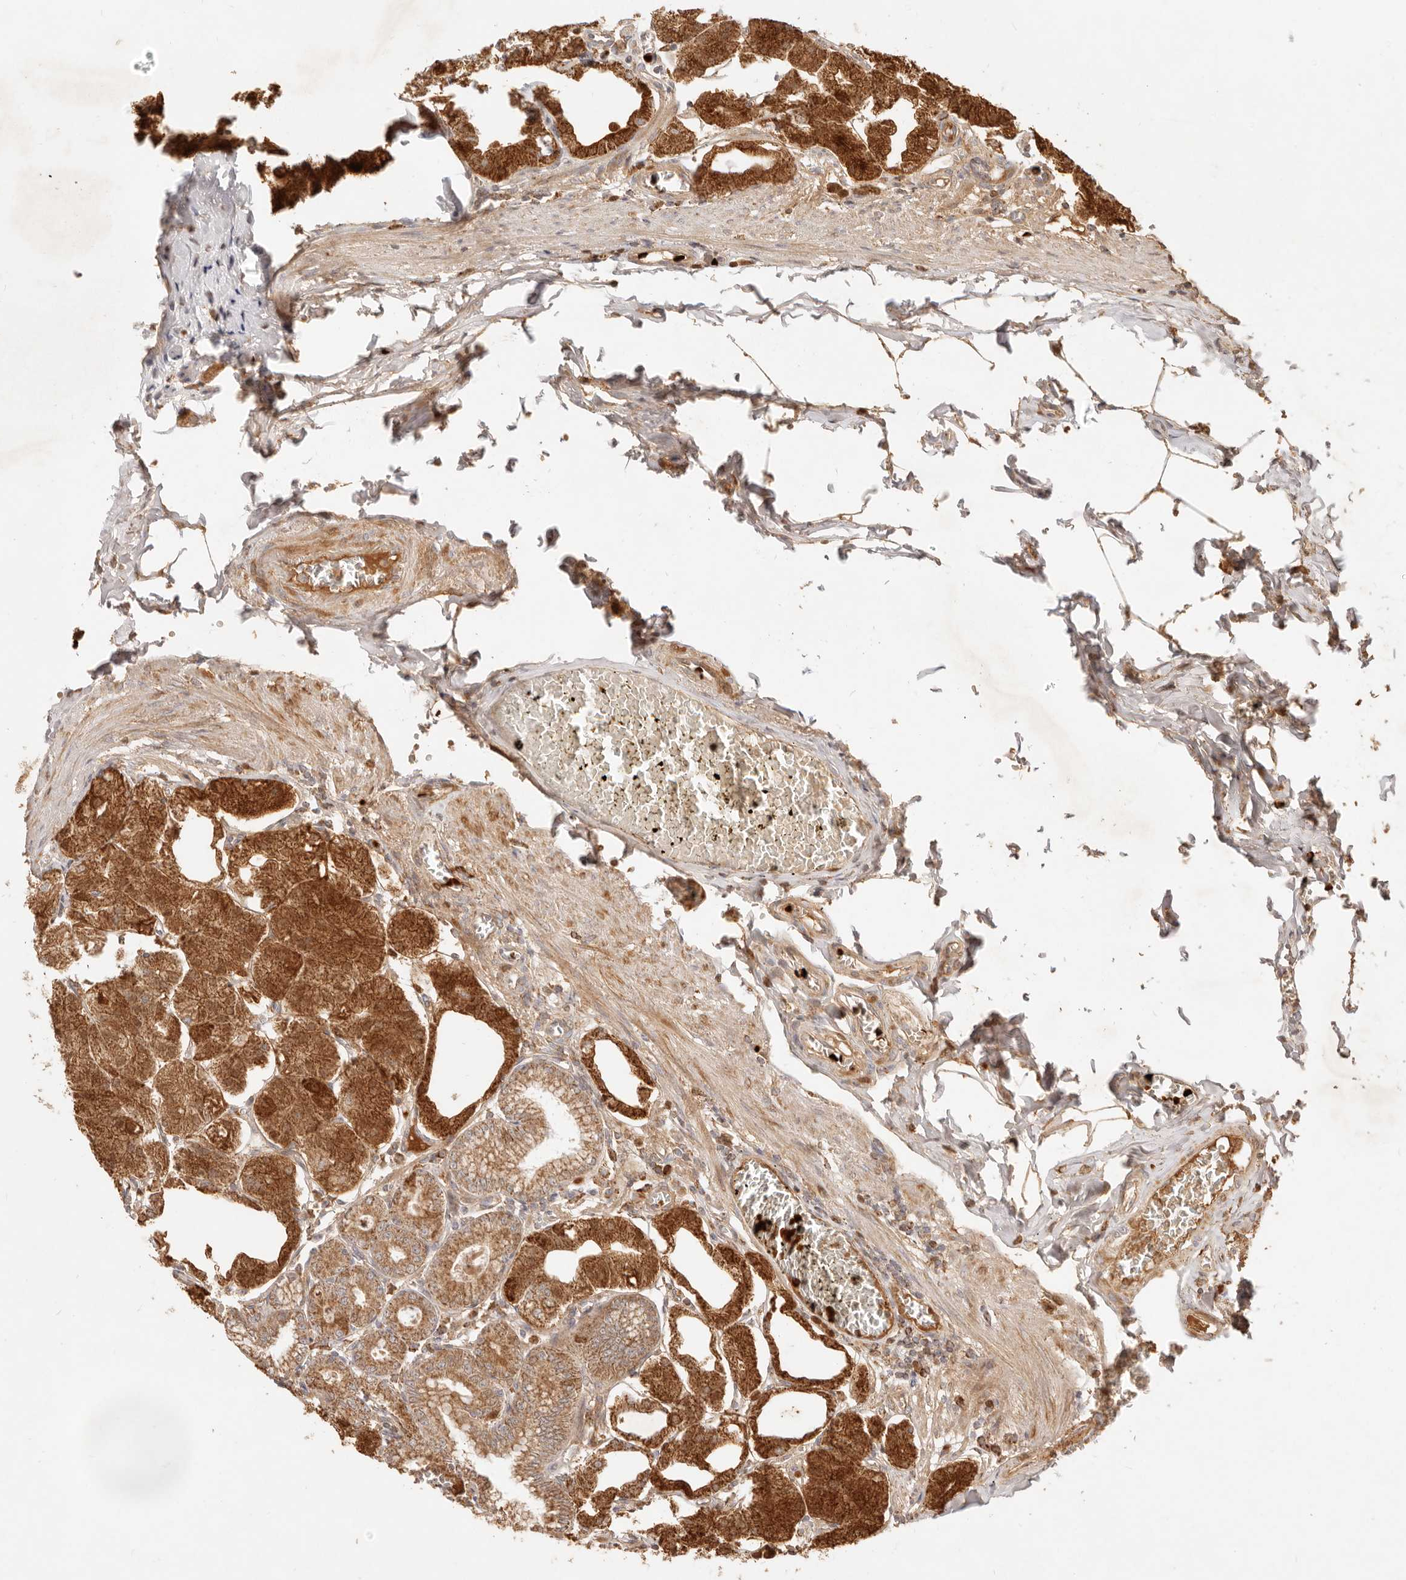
{"staining": {"intensity": "moderate", "quantity": ">75%", "location": "cytoplasmic/membranous"}, "tissue": "stomach", "cell_type": "Glandular cells", "image_type": "normal", "snomed": [{"axis": "morphology", "description": "Normal tissue, NOS"}, {"axis": "topography", "description": "Stomach, lower"}], "caption": "Glandular cells exhibit medium levels of moderate cytoplasmic/membranous positivity in approximately >75% of cells in normal stomach.", "gene": "CPLANE2", "patient": {"sex": "male", "age": 71}}